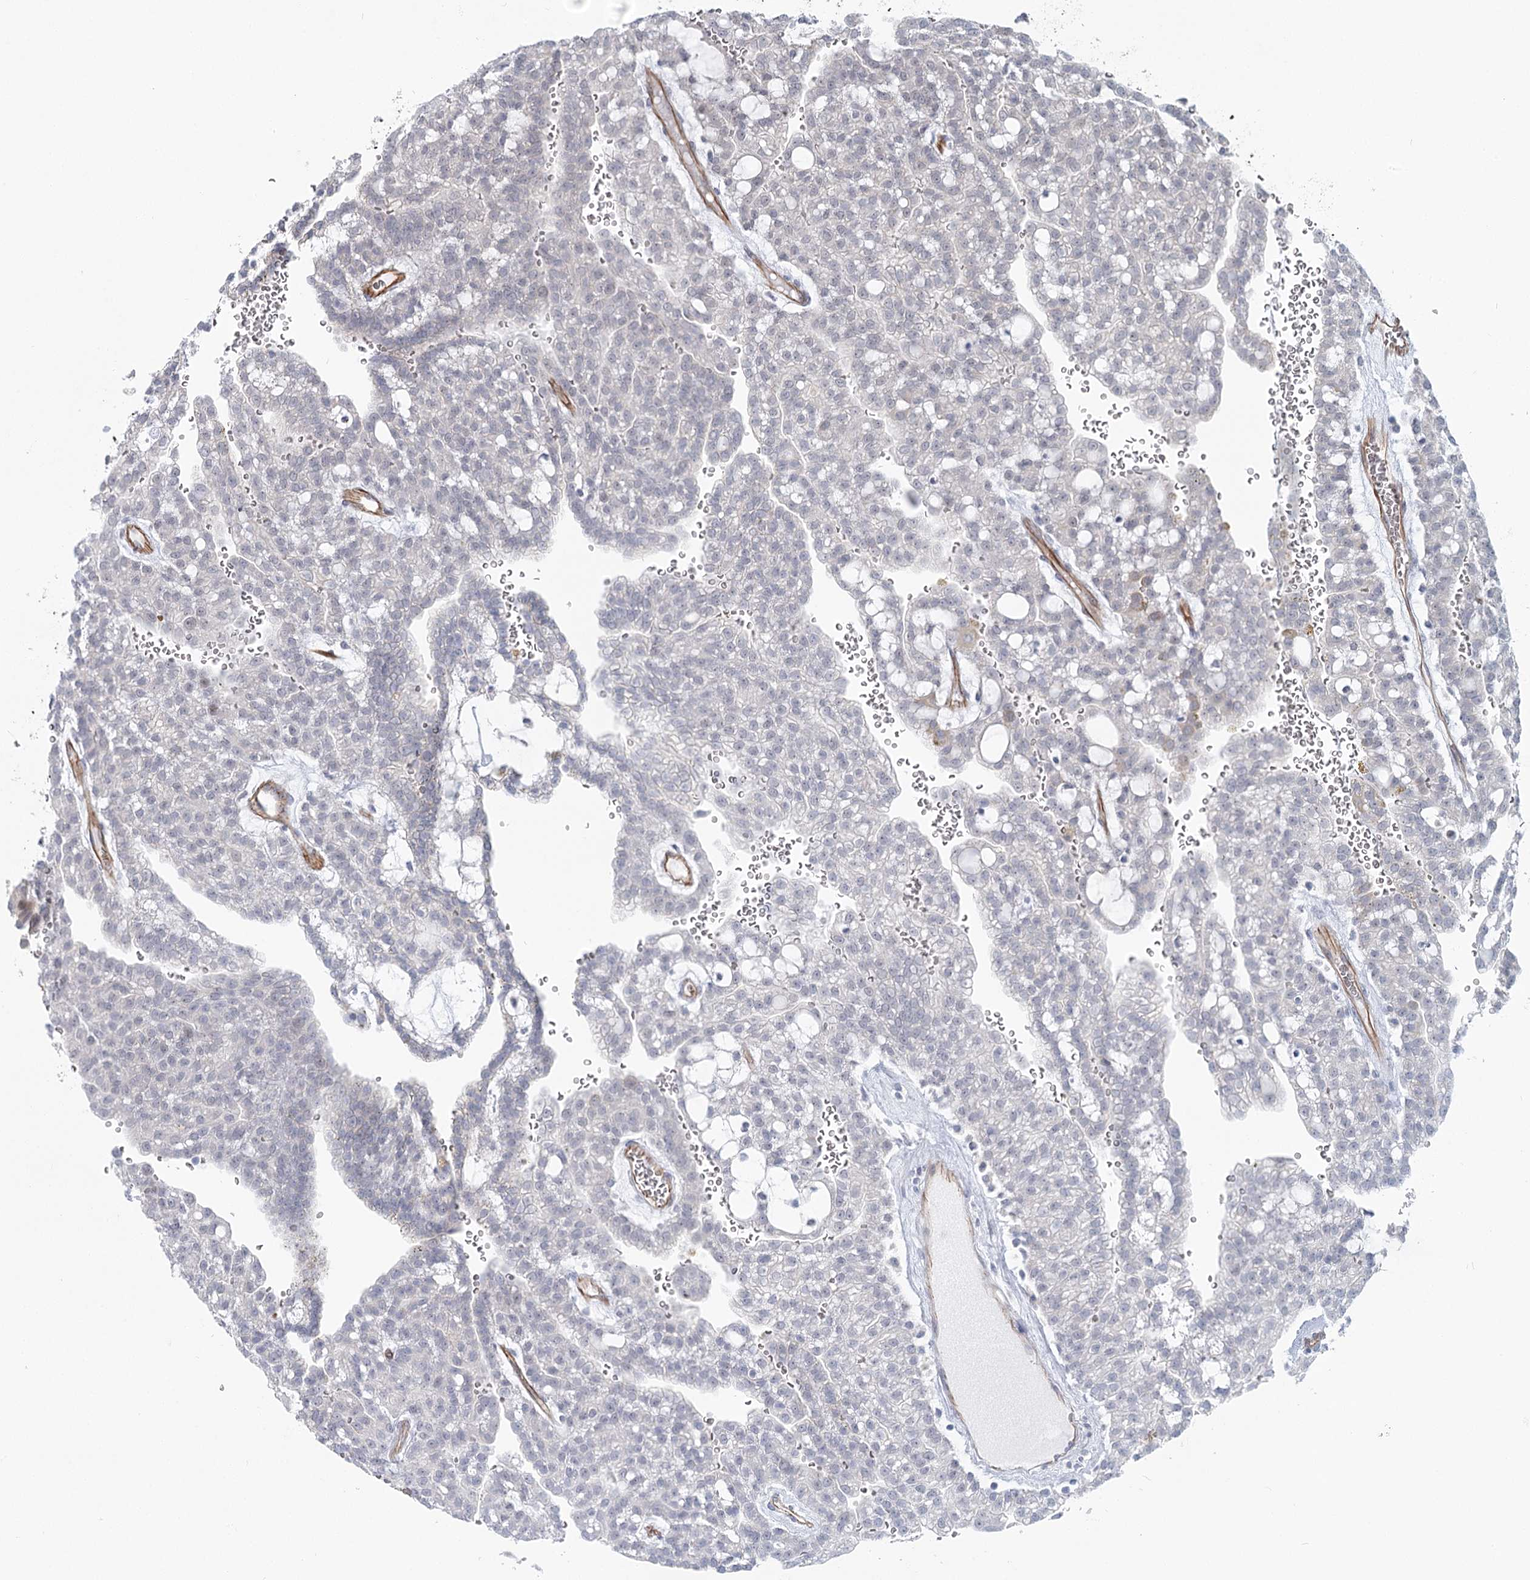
{"staining": {"intensity": "negative", "quantity": "none", "location": "none"}, "tissue": "renal cancer", "cell_type": "Tumor cells", "image_type": "cancer", "snomed": [{"axis": "morphology", "description": "Adenocarcinoma, NOS"}, {"axis": "topography", "description": "Kidney"}], "caption": "DAB (3,3'-diaminobenzidine) immunohistochemical staining of renal adenocarcinoma shows no significant expression in tumor cells.", "gene": "ABHD8", "patient": {"sex": "male", "age": 63}}